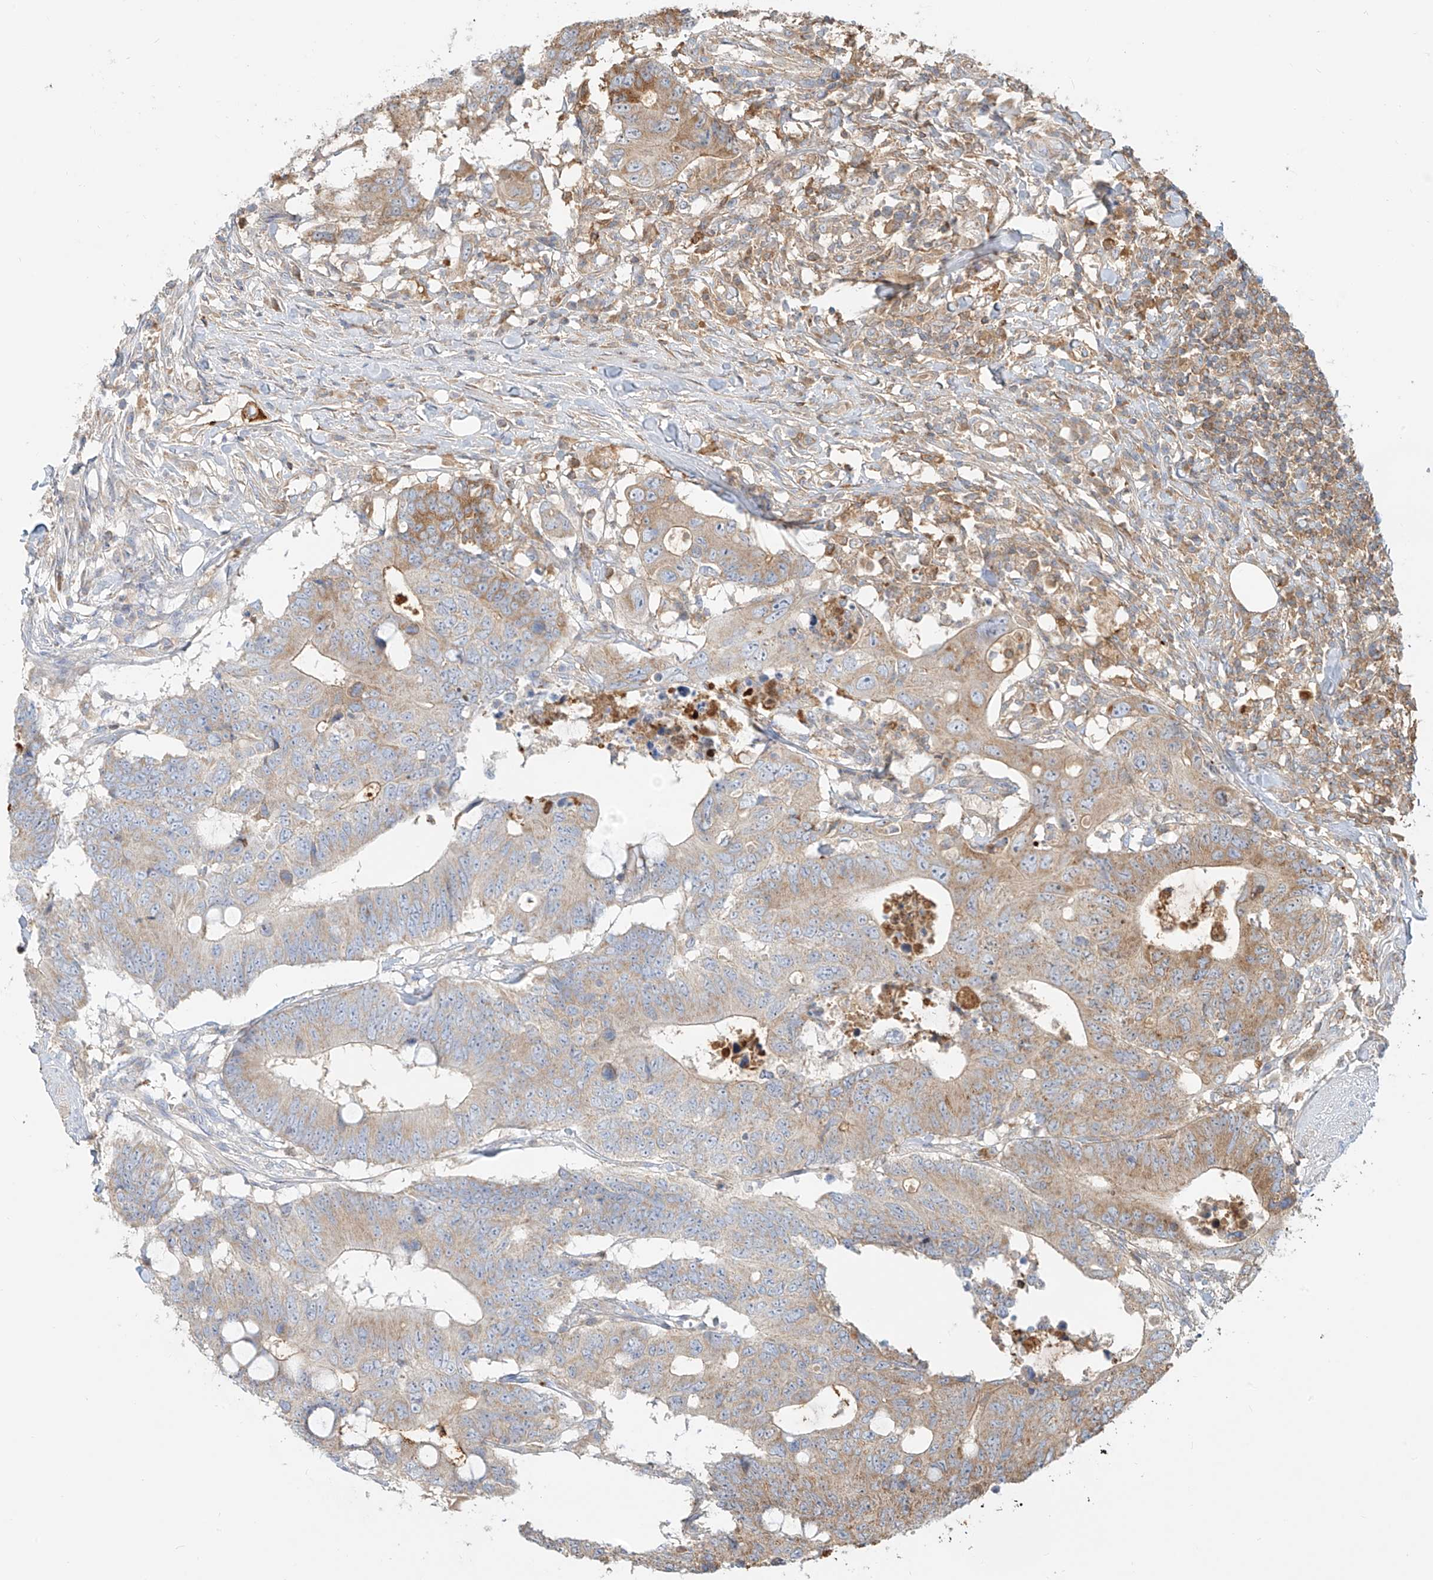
{"staining": {"intensity": "moderate", "quantity": "25%-75%", "location": "cytoplasmic/membranous"}, "tissue": "colorectal cancer", "cell_type": "Tumor cells", "image_type": "cancer", "snomed": [{"axis": "morphology", "description": "Adenocarcinoma, NOS"}, {"axis": "topography", "description": "Colon"}], "caption": "Immunohistochemistry of colorectal adenocarcinoma exhibits medium levels of moderate cytoplasmic/membranous staining in about 25%-75% of tumor cells. (DAB (3,3'-diaminobenzidine) = brown stain, brightfield microscopy at high magnification).", "gene": "OCSTAMP", "patient": {"sex": "male", "age": 71}}